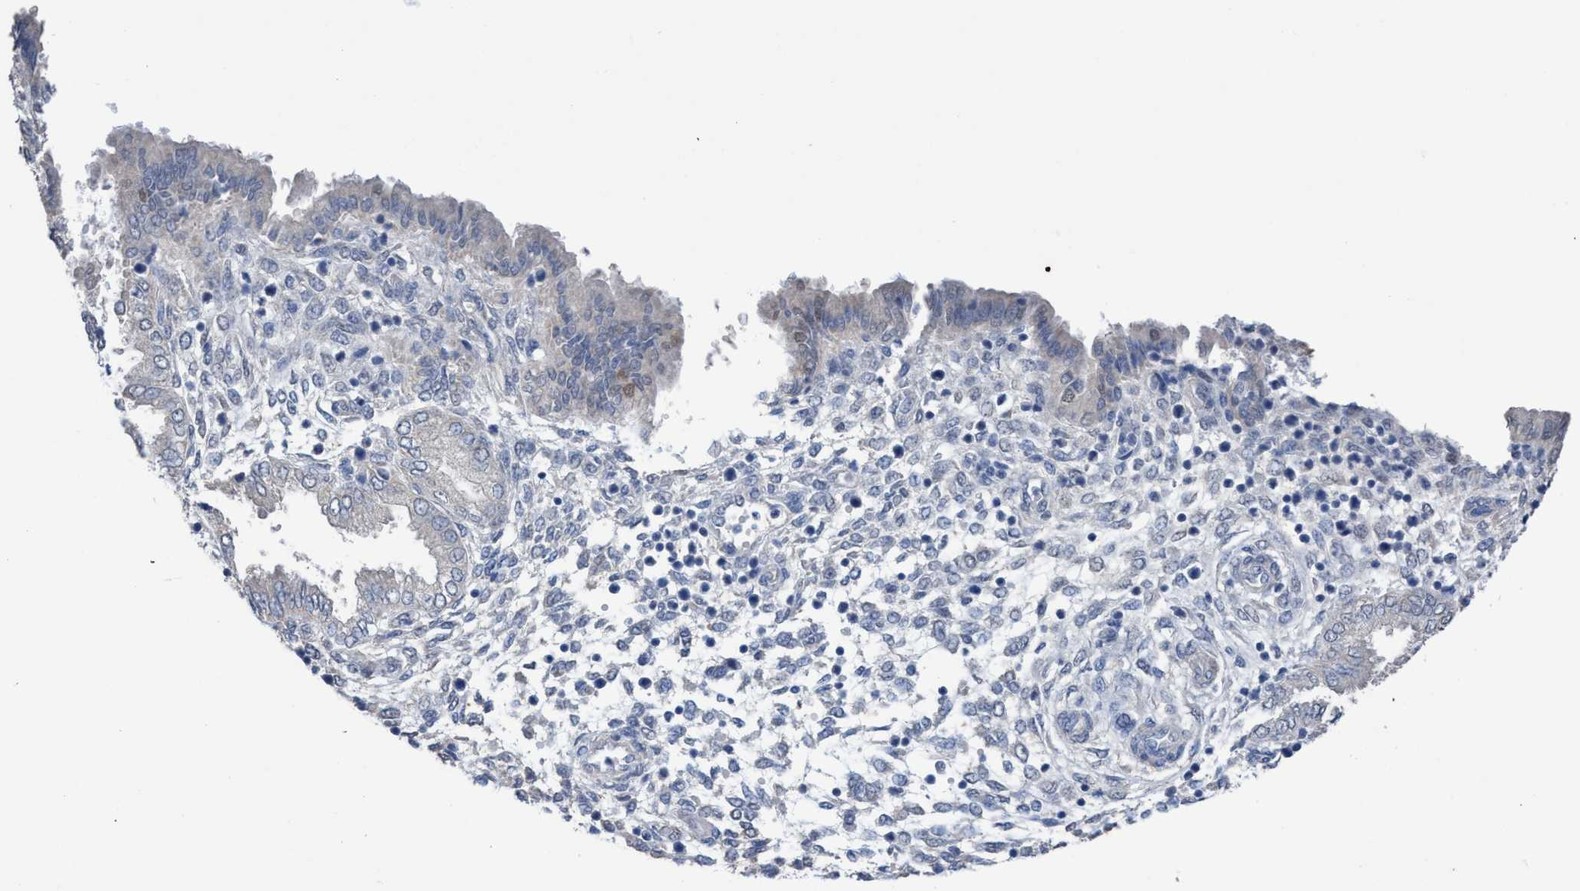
{"staining": {"intensity": "negative", "quantity": "none", "location": "none"}, "tissue": "endometrium", "cell_type": "Cells in endometrial stroma", "image_type": "normal", "snomed": [{"axis": "morphology", "description": "Normal tissue, NOS"}, {"axis": "topography", "description": "Endometrium"}], "caption": "IHC photomicrograph of normal endometrium: human endometrium stained with DAB (3,3'-diaminobenzidine) demonstrates no significant protein positivity in cells in endometrial stroma.", "gene": "GLOD4", "patient": {"sex": "female", "age": 33}}